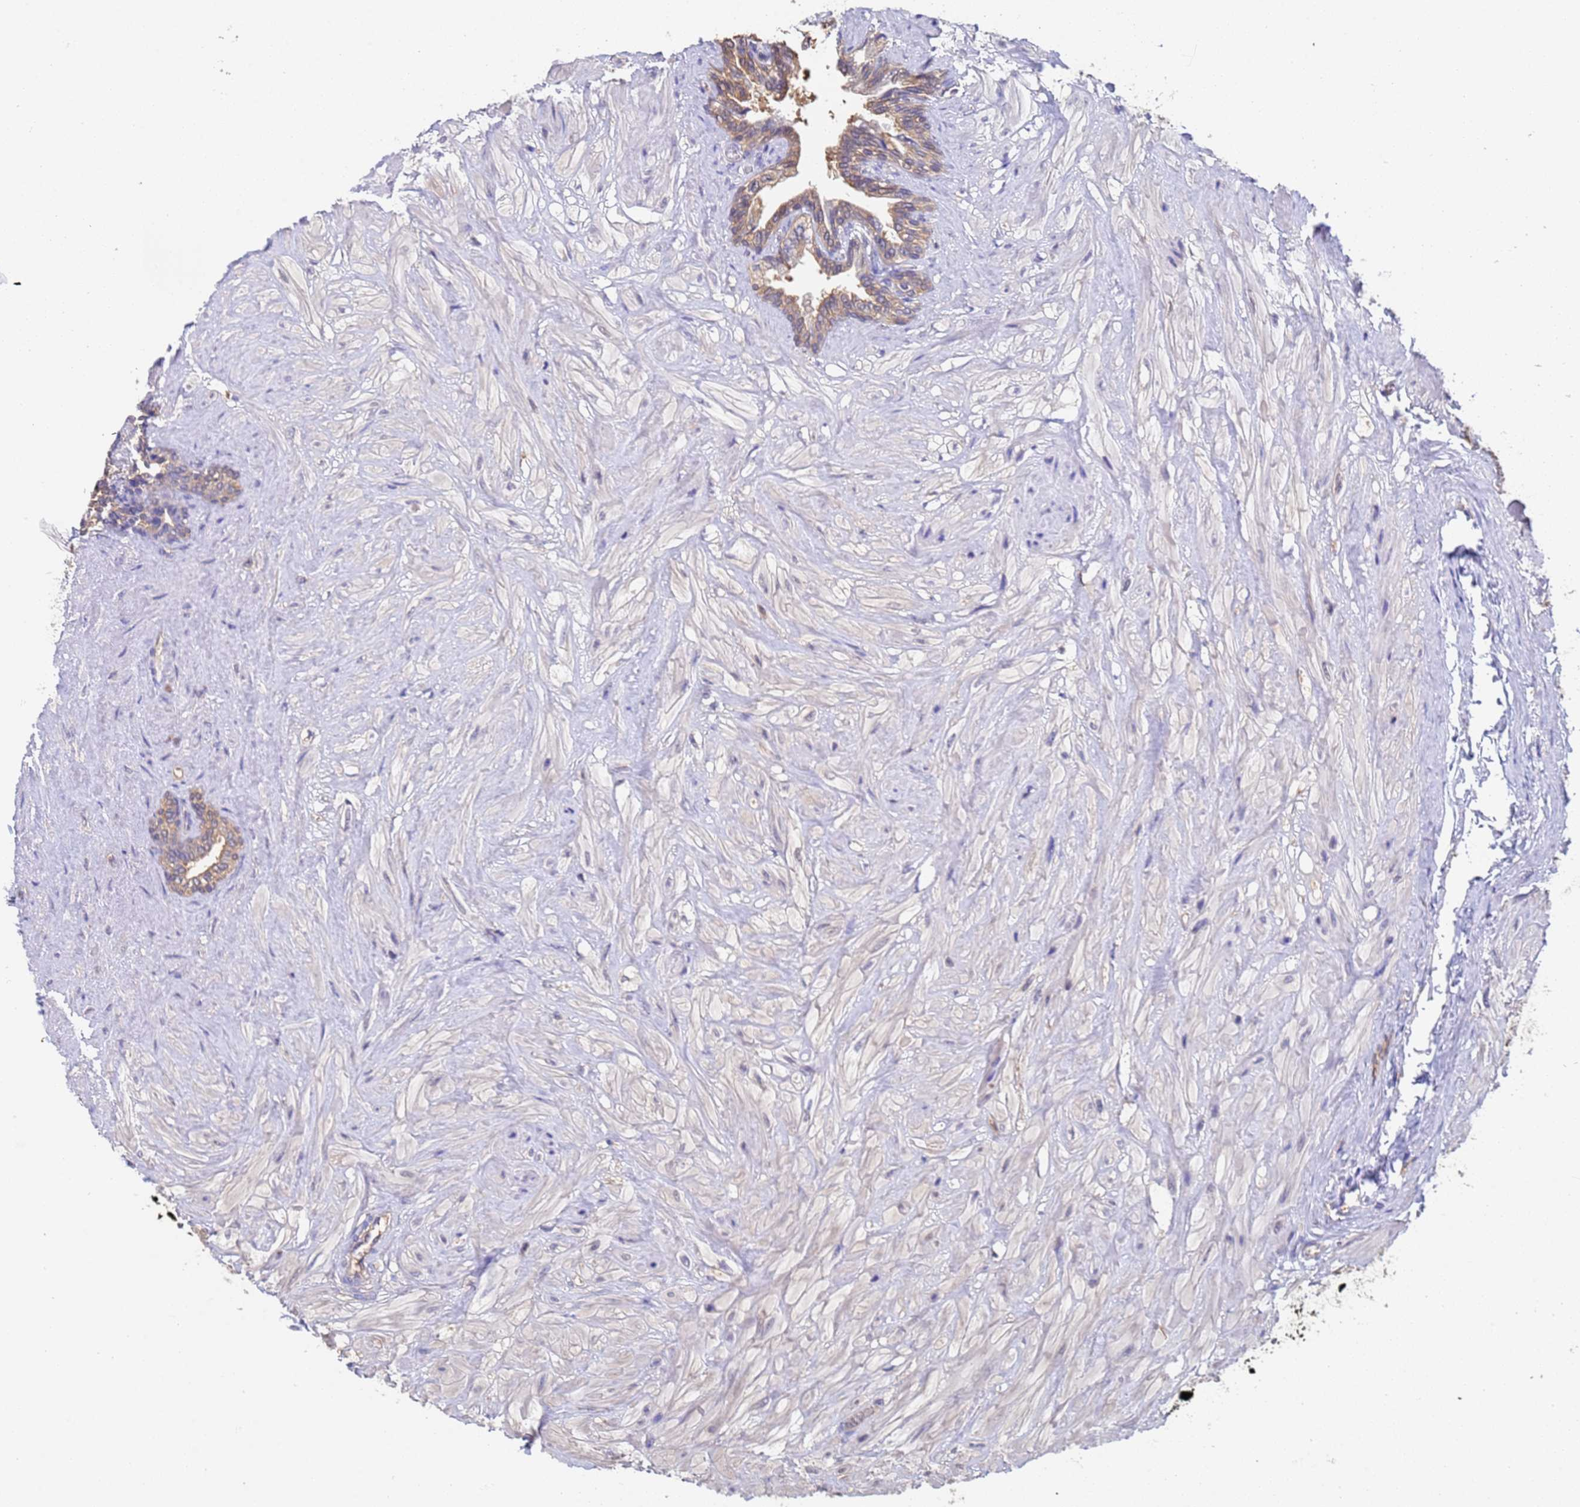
{"staining": {"intensity": "weak", "quantity": ">75%", "location": "cytoplasmic/membranous"}, "tissue": "seminal vesicle", "cell_type": "Glandular cells", "image_type": "normal", "snomed": [{"axis": "morphology", "description": "Normal tissue, NOS"}, {"axis": "topography", "description": "Seminal veicle"}, {"axis": "topography", "description": "Peripheral nerve tissue"}], "caption": "The micrograph reveals staining of normal seminal vesicle, revealing weak cytoplasmic/membranous protein expression (brown color) within glandular cells. (DAB (3,3'-diaminobenzidine) = brown stain, brightfield microscopy at high magnification).", "gene": "FAM25A", "patient": {"sex": "male", "age": 60}}